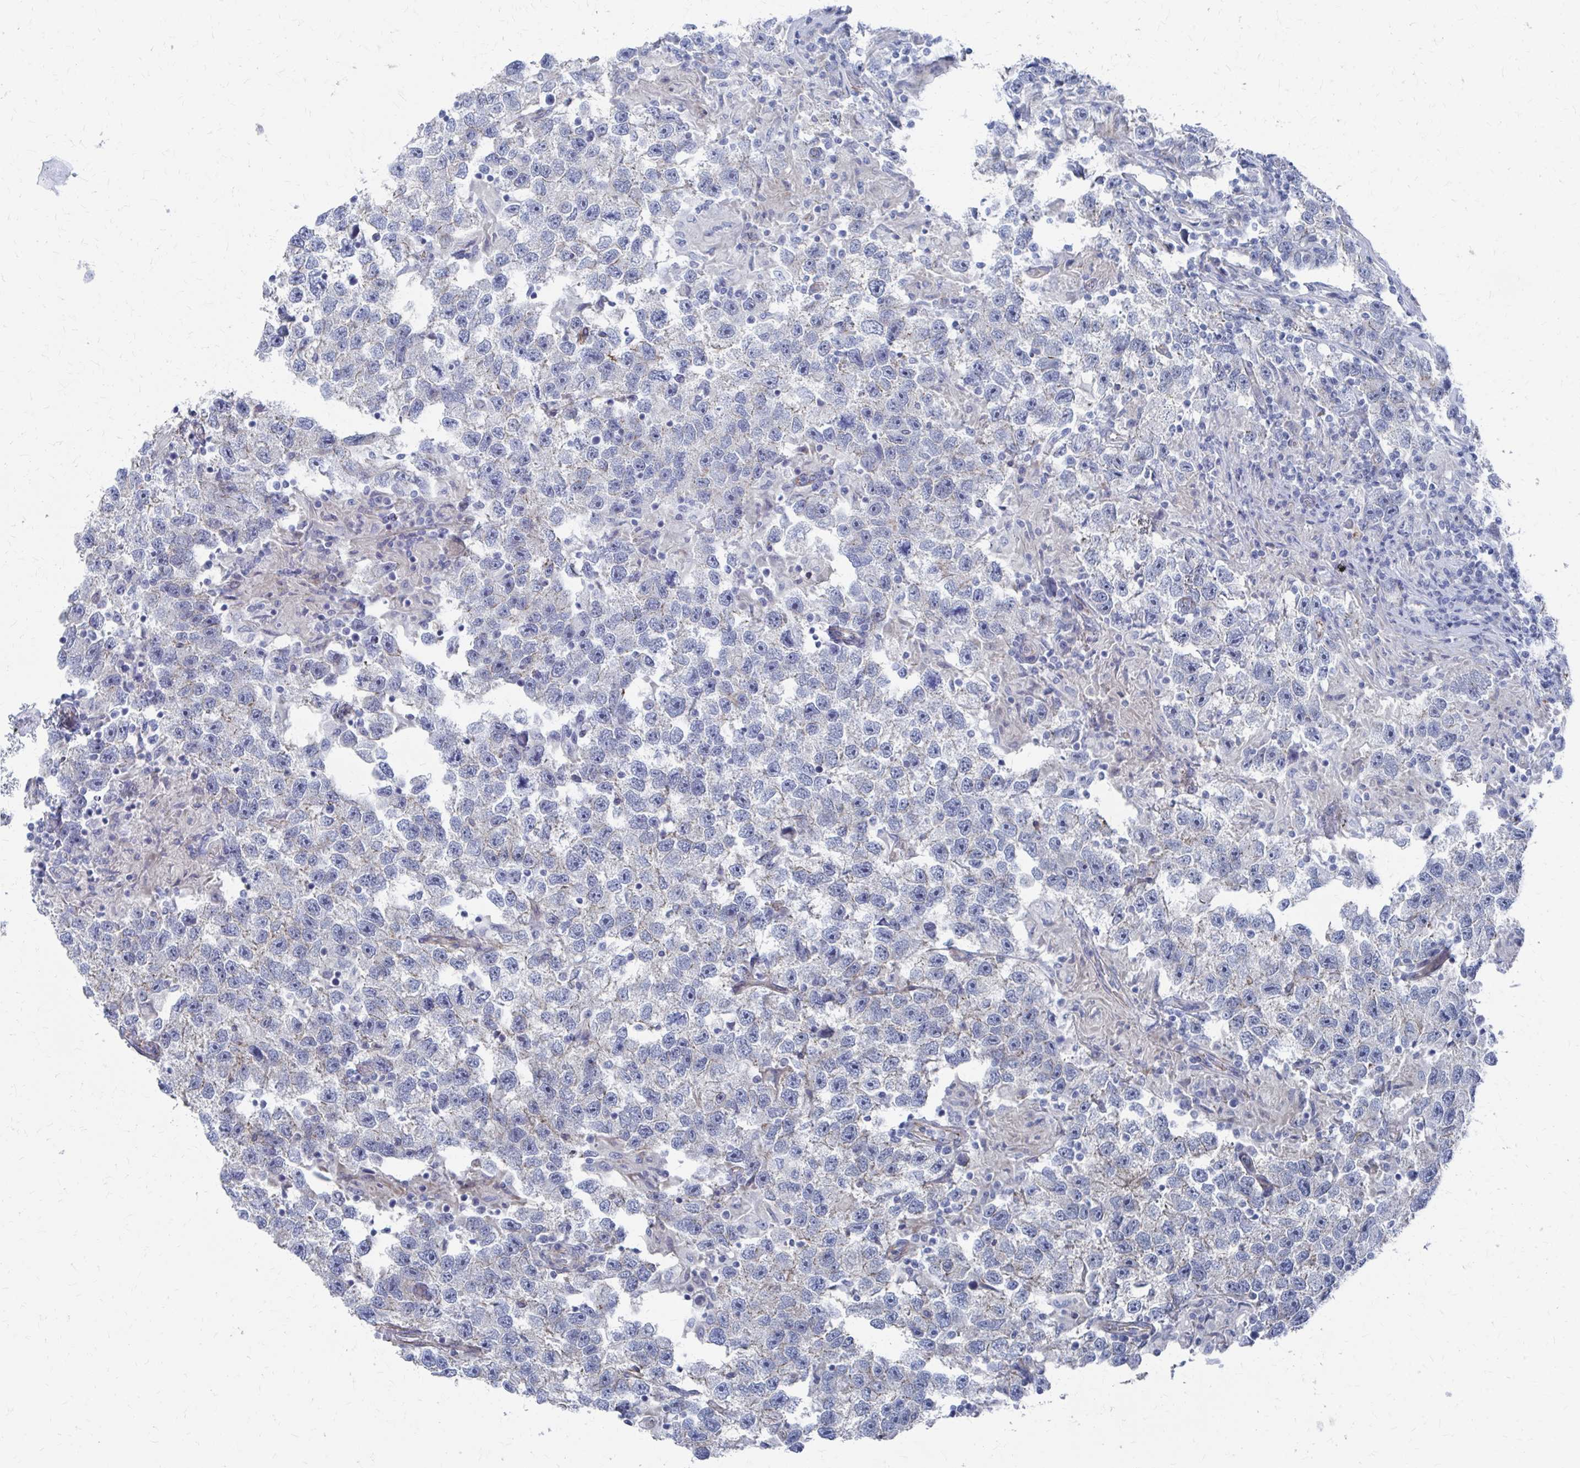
{"staining": {"intensity": "negative", "quantity": "none", "location": "none"}, "tissue": "testis cancer", "cell_type": "Tumor cells", "image_type": "cancer", "snomed": [{"axis": "morphology", "description": "Seminoma, NOS"}, {"axis": "topography", "description": "Testis"}], "caption": "Immunohistochemistry image of neoplastic tissue: human testis cancer stained with DAB (3,3'-diaminobenzidine) reveals no significant protein staining in tumor cells. (DAB immunohistochemistry (IHC), high magnification).", "gene": "PLEKHG7", "patient": {"sex": "male", "age": 26}}